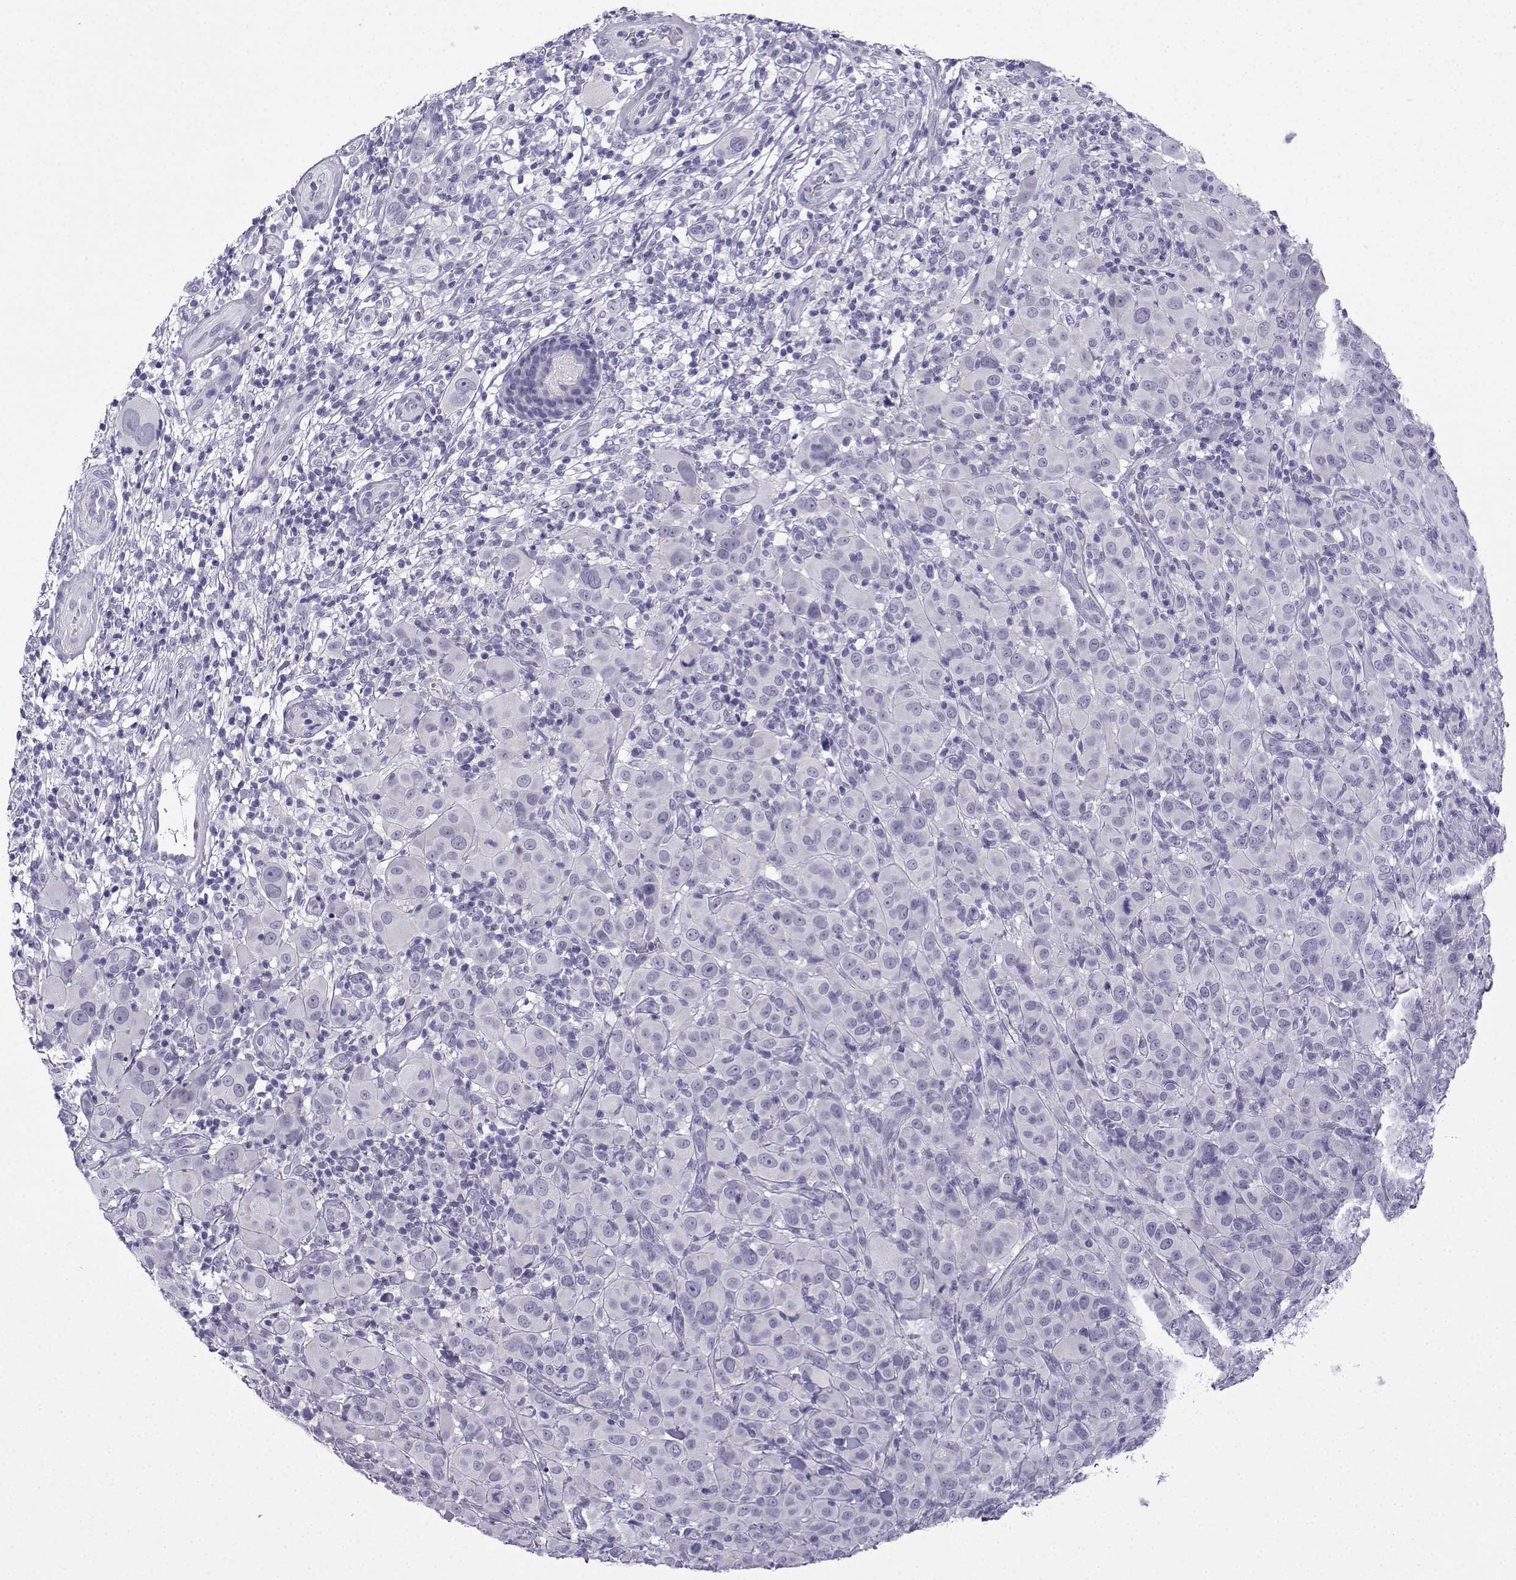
{"staining": {"intensity": "negative", "quantity": "none", "location": "none"}, "tissue": "melanoma", "cell_type": "Tumor cells", "image_type": "cancer", "snomed": [{"axis": "morphology", "description": "Malignant melanoma, NOS"}, {"axis": "topography", "description": "Skin"}], "caption": "Protein analysis of melanoma displays no significant expression in tumor cells. (DAB (3,3'-diaminobenzidine) IHC visualized using brightfield microscopy, high magnification).", "gene": "ACRBP", "patient": {"sex": "female", "age": 87}}